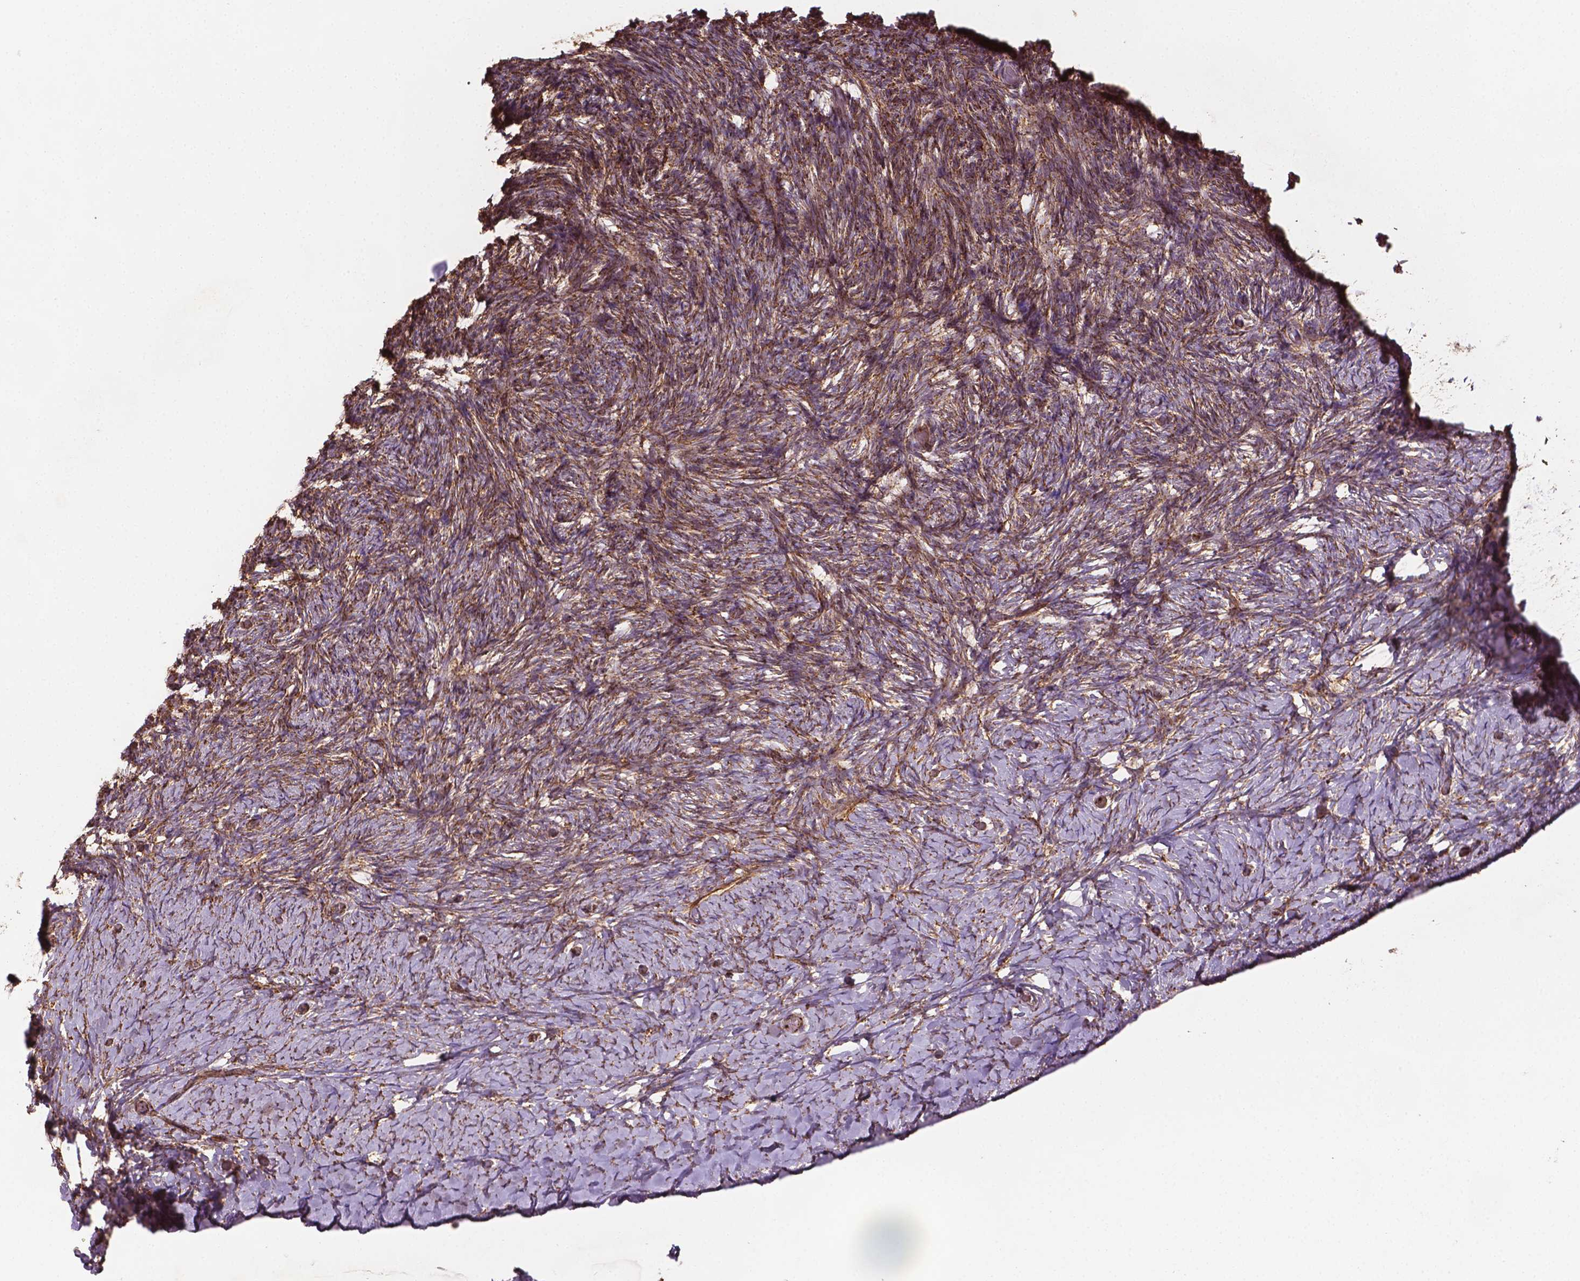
{"staining": {"intensity": "weak", "quantity": ">75%", "location": "cytoplasmic/membranous"}, "tissue": "ovary", "cell_type": "Ovarian stroma cells", "image_type": "normal", "snomed": [{"axis": "morphology", "description": "Normal tissue, NOS"}, {"axis": "topography", "description": "Ovary"}], "caption": "This micrograph displays unremarkable ovary stained with immunohistochemistry to label a protein in brown. The cytoplasmic/membranous of ovarian stroma cells show weak positivity for the protein. Nuclei are counter-stained blue.", "gene": "HS3ST3A1", "patient": {"sex": "female", "age": 39}}